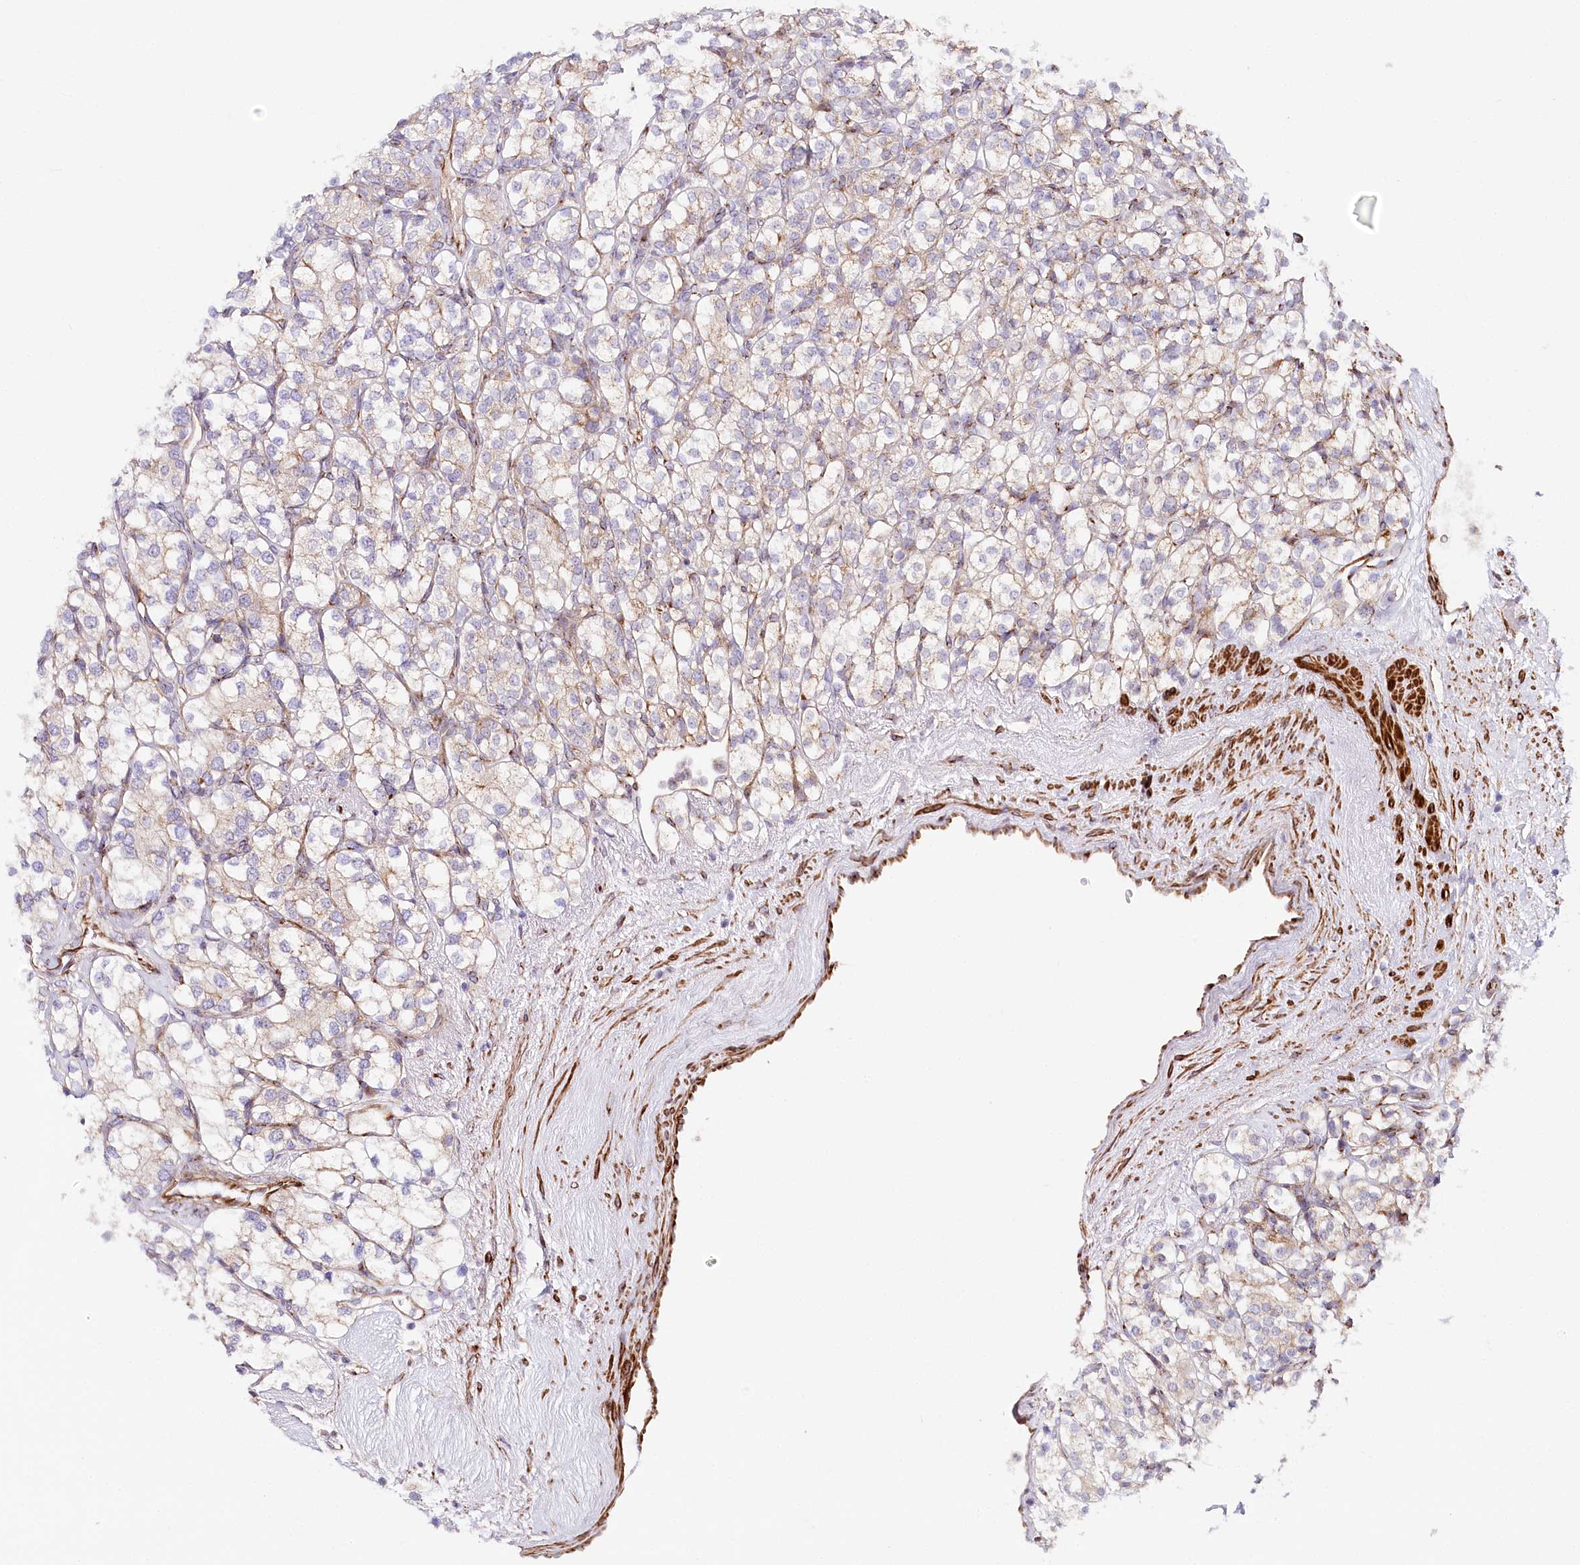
{"staining": {"intensity": "negative", "quantity": "none", "location": "none"}, "tissue": "renal cancer", "cell_type": "Tumor cells", "image_type": "cancer", "snomed": [{"axis": "morphology", "description": "Adenocarcinoma, NOS"}, {"axis": "topography", "description": "Kidney"}], "caption": "A histopathology image of renal adenocarcinoma stained for a protein shows no brown staining in tumor cells.", "gene": "ABRAXAS2", "patient": {"sex": "male", "age": 77}}